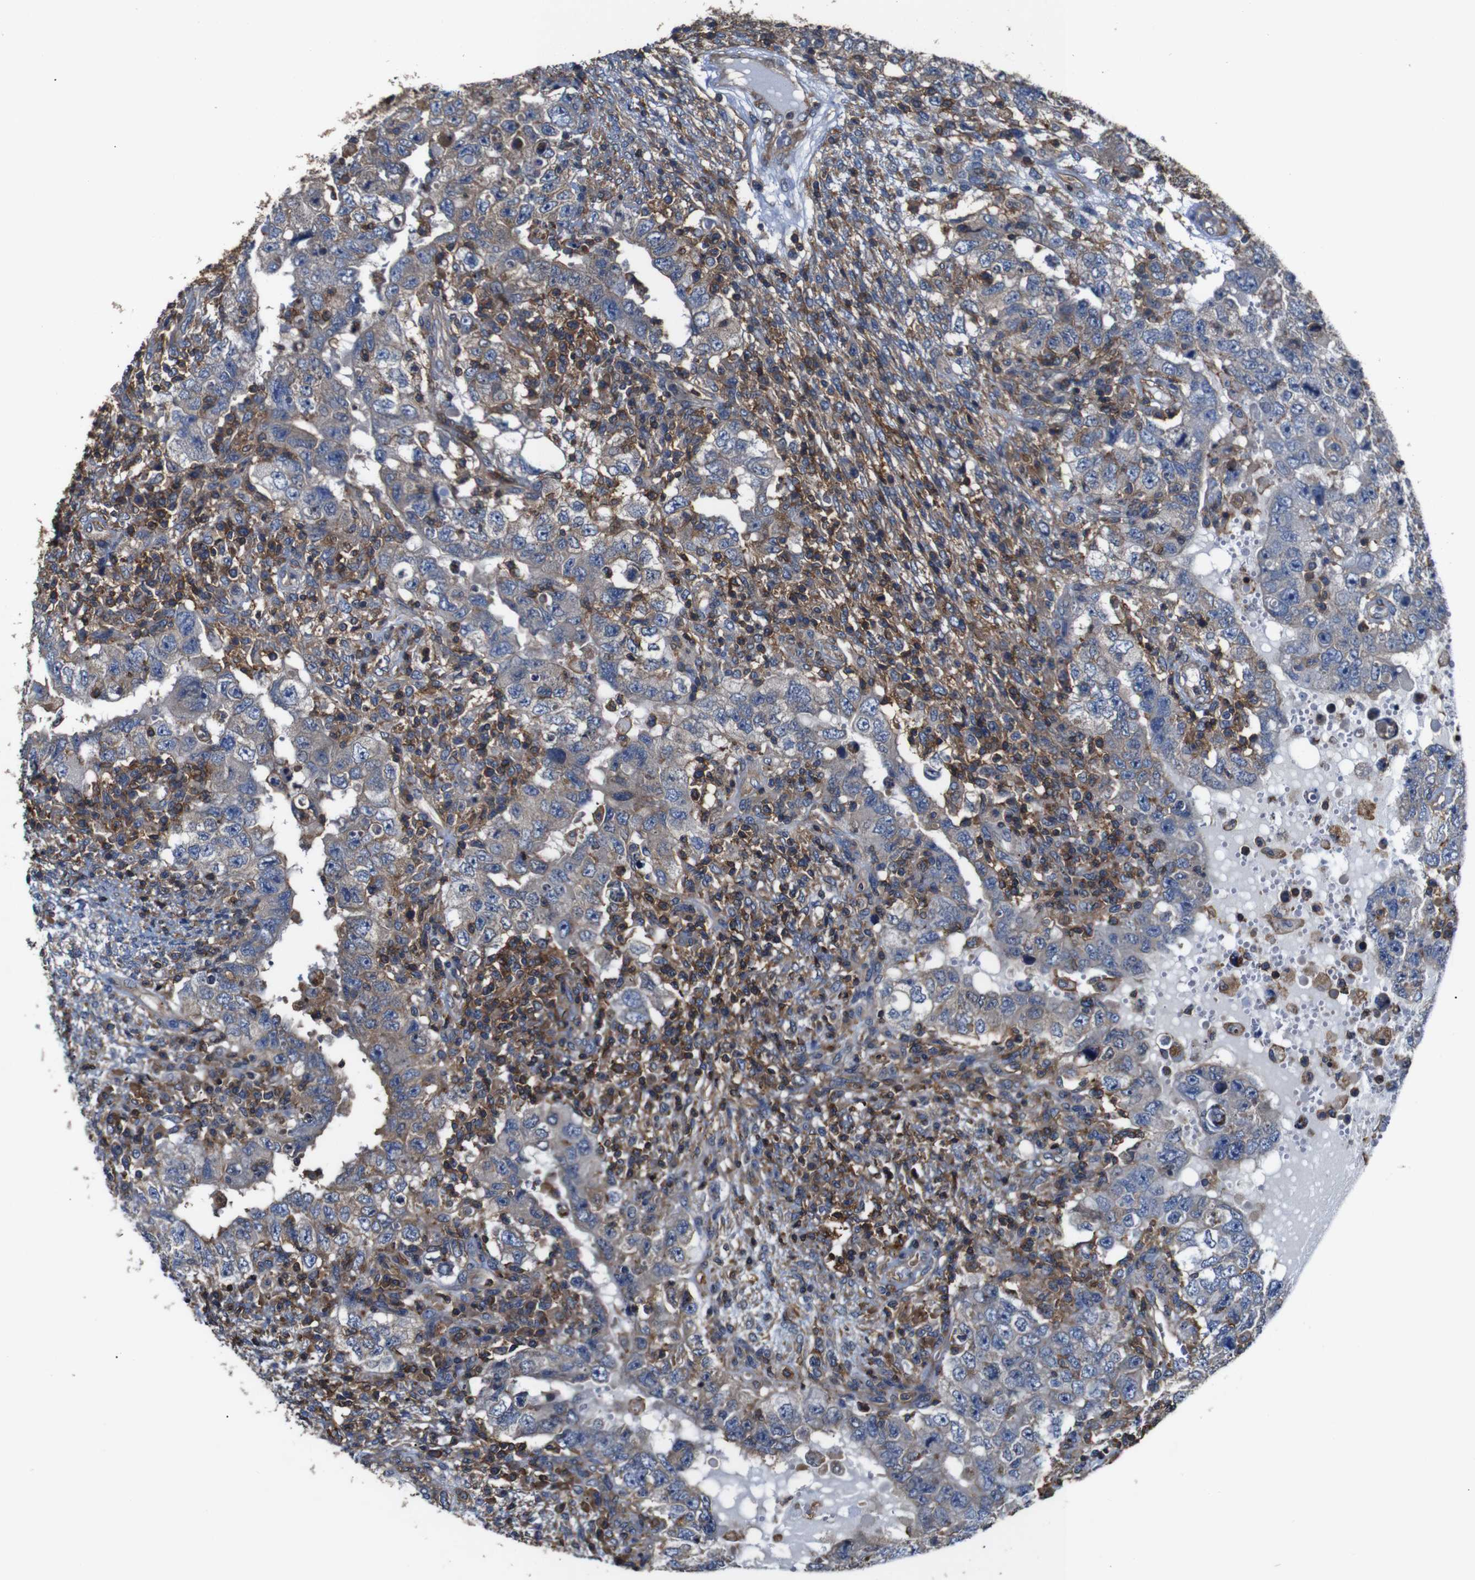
{"staining": {"intensity": "weak", "quantity": "<25%", "location": "cytoplasmic/membranous"}, "tissue": "testis cancer", "cell_type": "Tumor cells", "image_type": "cancer", "snomed": [{"axis": "morphology", "description": "Carcinoma, Embryonal, NOS"}, {"axis": "topography", "description": "Testis"}], "caption": "Immunohistochemistry of human embryonal carcinoma (testis) reveals no expression in tumor cells. The staining was performed using DAB to visualize the protein expression in brown, while the nuclei were stained in blue with hematoxylin (Magnification: 20x).", "gene": "PI4KA", "patient": {"sex": "male", "age": 26}}